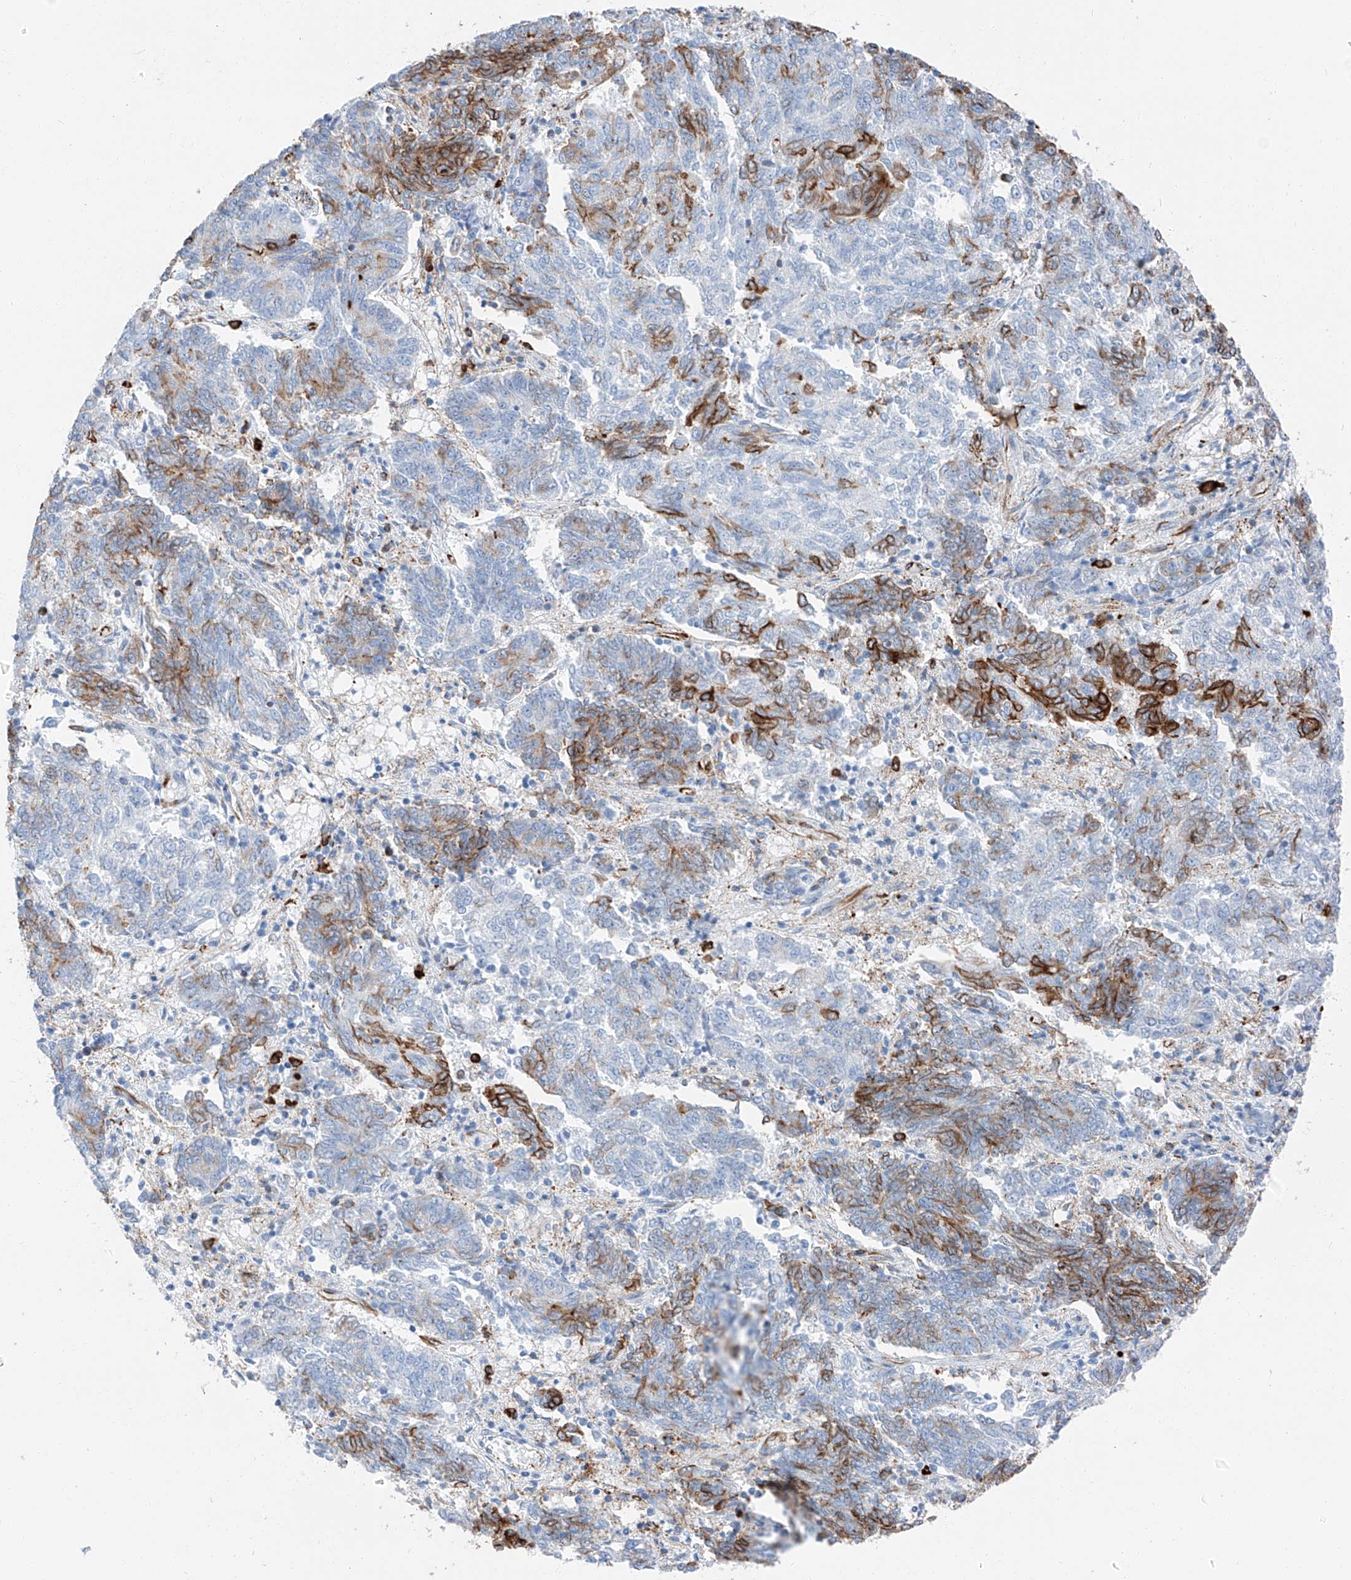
{"staining": {"intensity": "strong", "quantity": "<25%", "location": "cytoplasmic/membranous"}, "tissue": "endometrial cancer", "cell_type": "Tumor cells", "image_type": "cancer", "snomed": [{"axis": "morphology", "description": "Adenocarcinoma, NOS"}, {"axis": "topography", "description": "Endometrium"}], "caption": "Human endometrial adenocarcinoma stained with a brown dye displays strong cytoplasmic/membranous positive staining in about <25% of tumor cells.", "gene": "ZNF804A", "patient": {"sex": "female", "age": 80}}